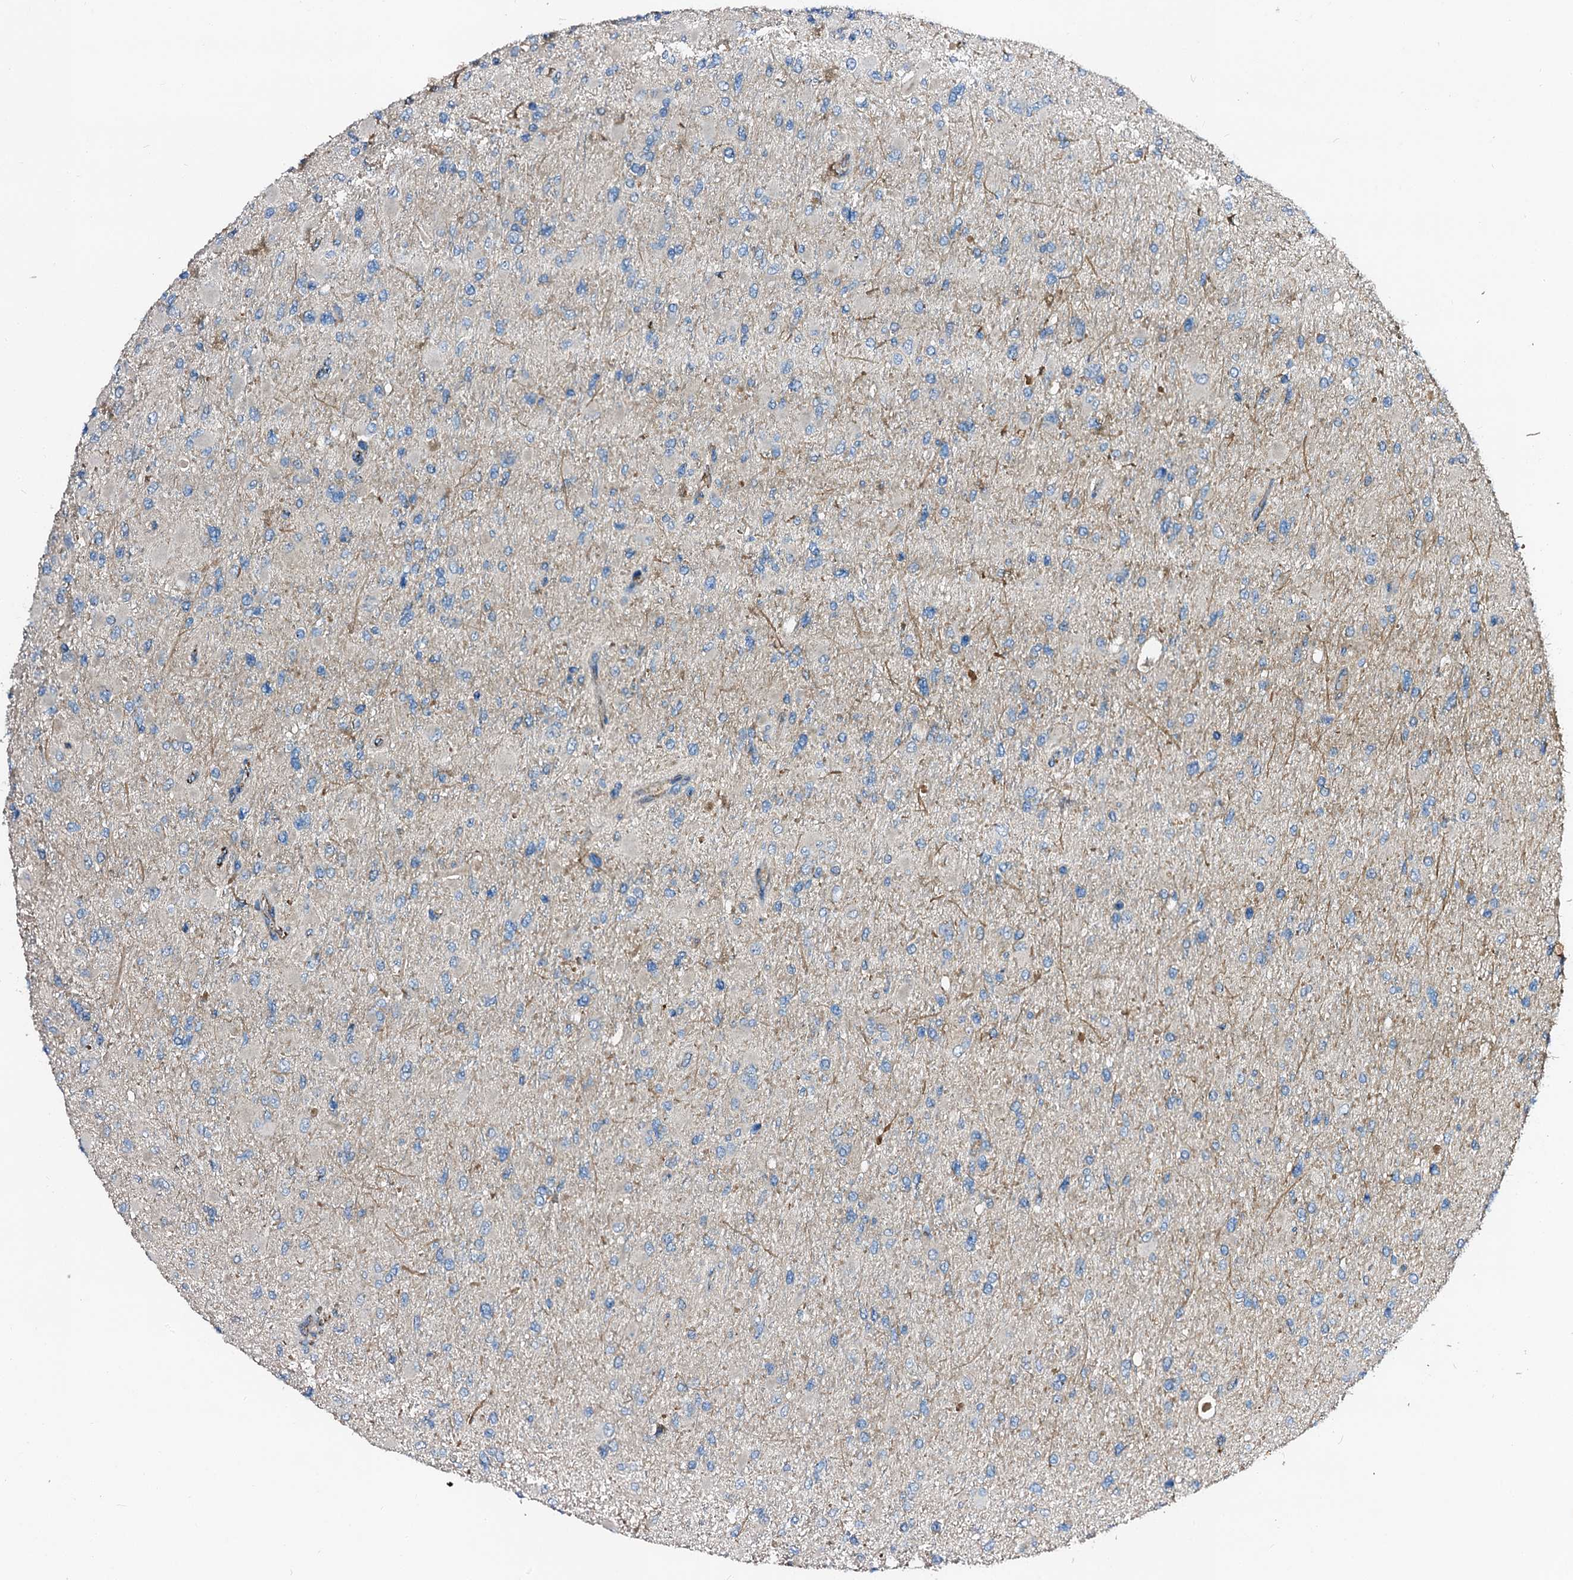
{"staining": {"intensity": "negative", "quantity": "none", "location": "none"}, "tissue": "glioma", "cell_type": "Tumor cells", "image_type": "cancer", "snomed": [{"axis": "morphology", "description": "Glioma, malignant, High grade"}, {"axis": "topography", "description": "Cerebral cortex"}], "caption": "The image exhibits no significant expression in tumor cells of malignant high-grade glioma.", "gene": "FIBIN", "patient": {"sex": "female", "age": 36}}